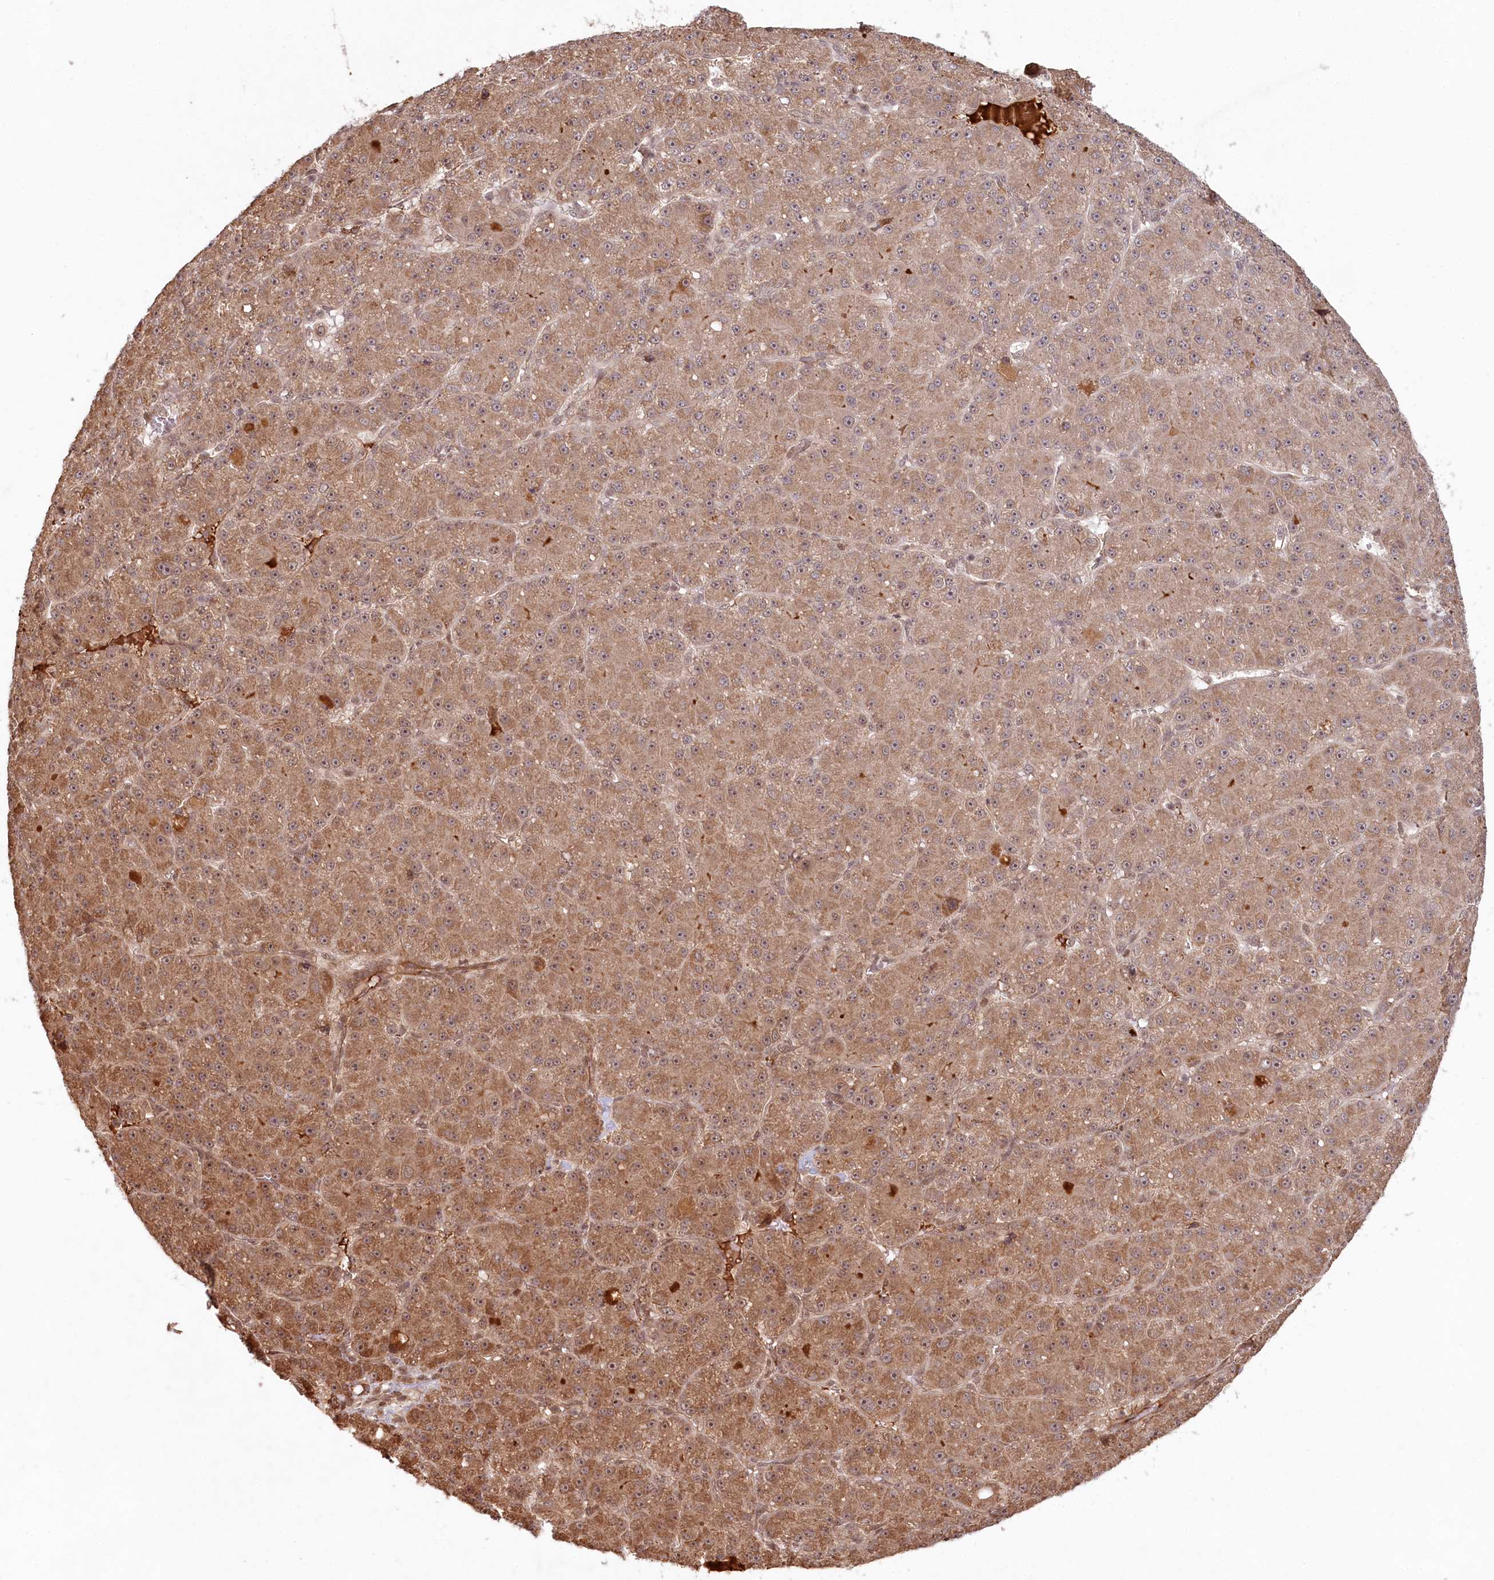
{"staining": {"intensity": "moderate", "quantity": ">75%", "location": "cytoplasmic/membranous"}, "tissue": "liver cancer", "cell_type": "Tumor cells", "image_type": "cancer", "snomed": [{"axis": "morphology", "description": "Carcinoma, Hepatocellular, NOS"}, {"axis": "topography", "description": "Liver"}], "caption": "Immunohistochemistry (IHC) staining of liver cancer (hepatocellular carcinoma), which reveals medium levels of moderate cytoplasmic/membranous staining in approximately >75% of tumor cells indicating moderate cytoplasmic/membranous protein expression. The staining was performed using DAB (3,3'-diaminobenzidine) (brown) for protein detection and nuclei were counterstained in hematoxylin (blue).", "gene": "WAPL", "patient": {"sex": "male", "age": 67}}